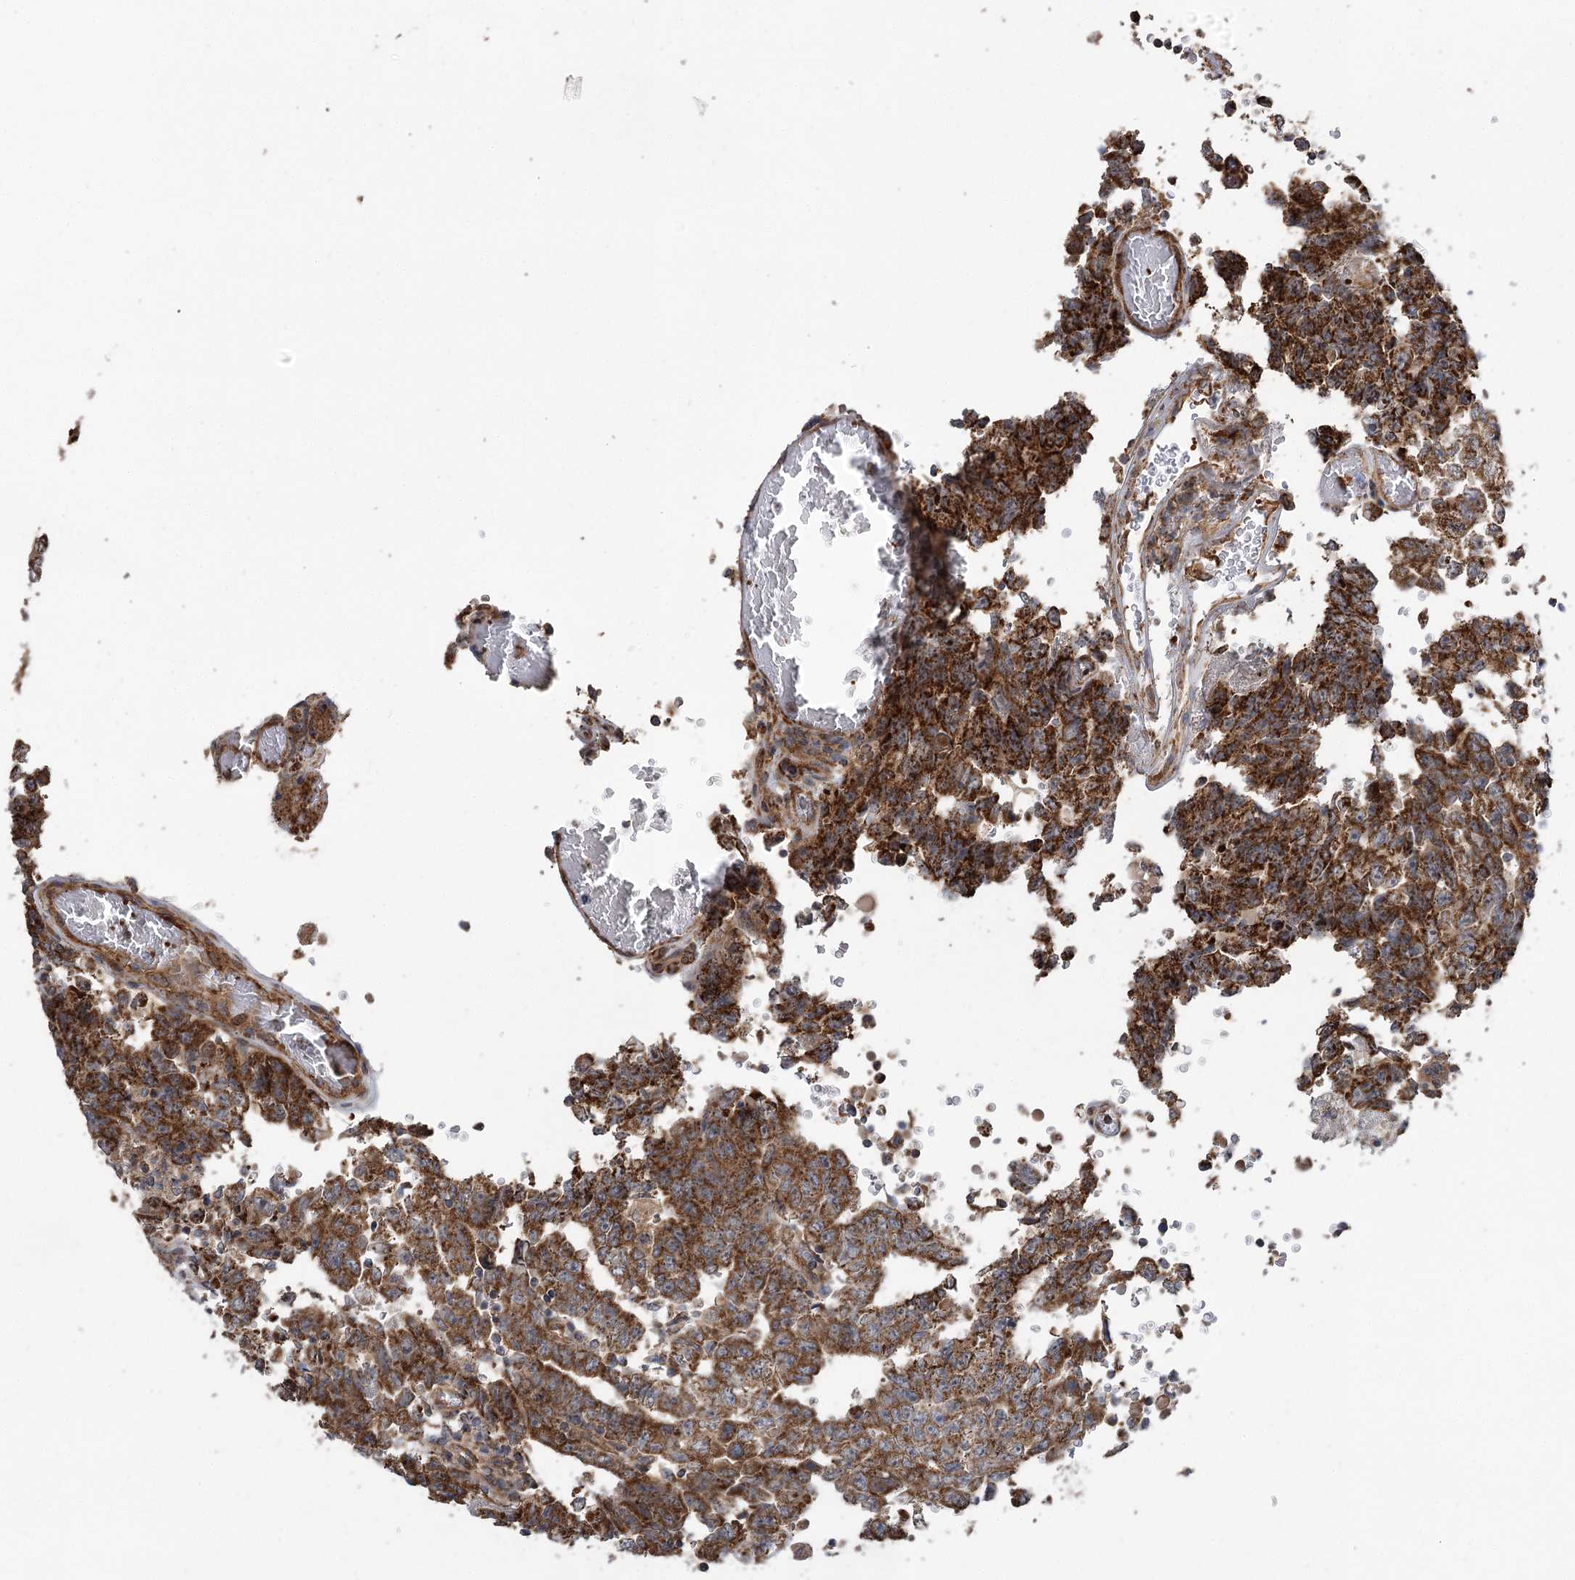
{"staining": {"intensity": "strong", "quantity": ">75%", "location": "cytoplasmic/membranous"}, "tissue": "testis cancer", "cell_type": "Tumor cells", "image_type": "cancer", "snomed": [{"axis": "morphology", "description": "Carcinoma, Embryonal, NOS"}, {"axis": "topography", "description": "Testis"}], "caption": "Protein analysis of embryonal carcinoma (testis) tissue exhibits strong cytoplasmic/membranous staining in approximately >75% of tumor cells.", "gene": "RWDD4", "patient": {"sex": "male", "age": 26}}